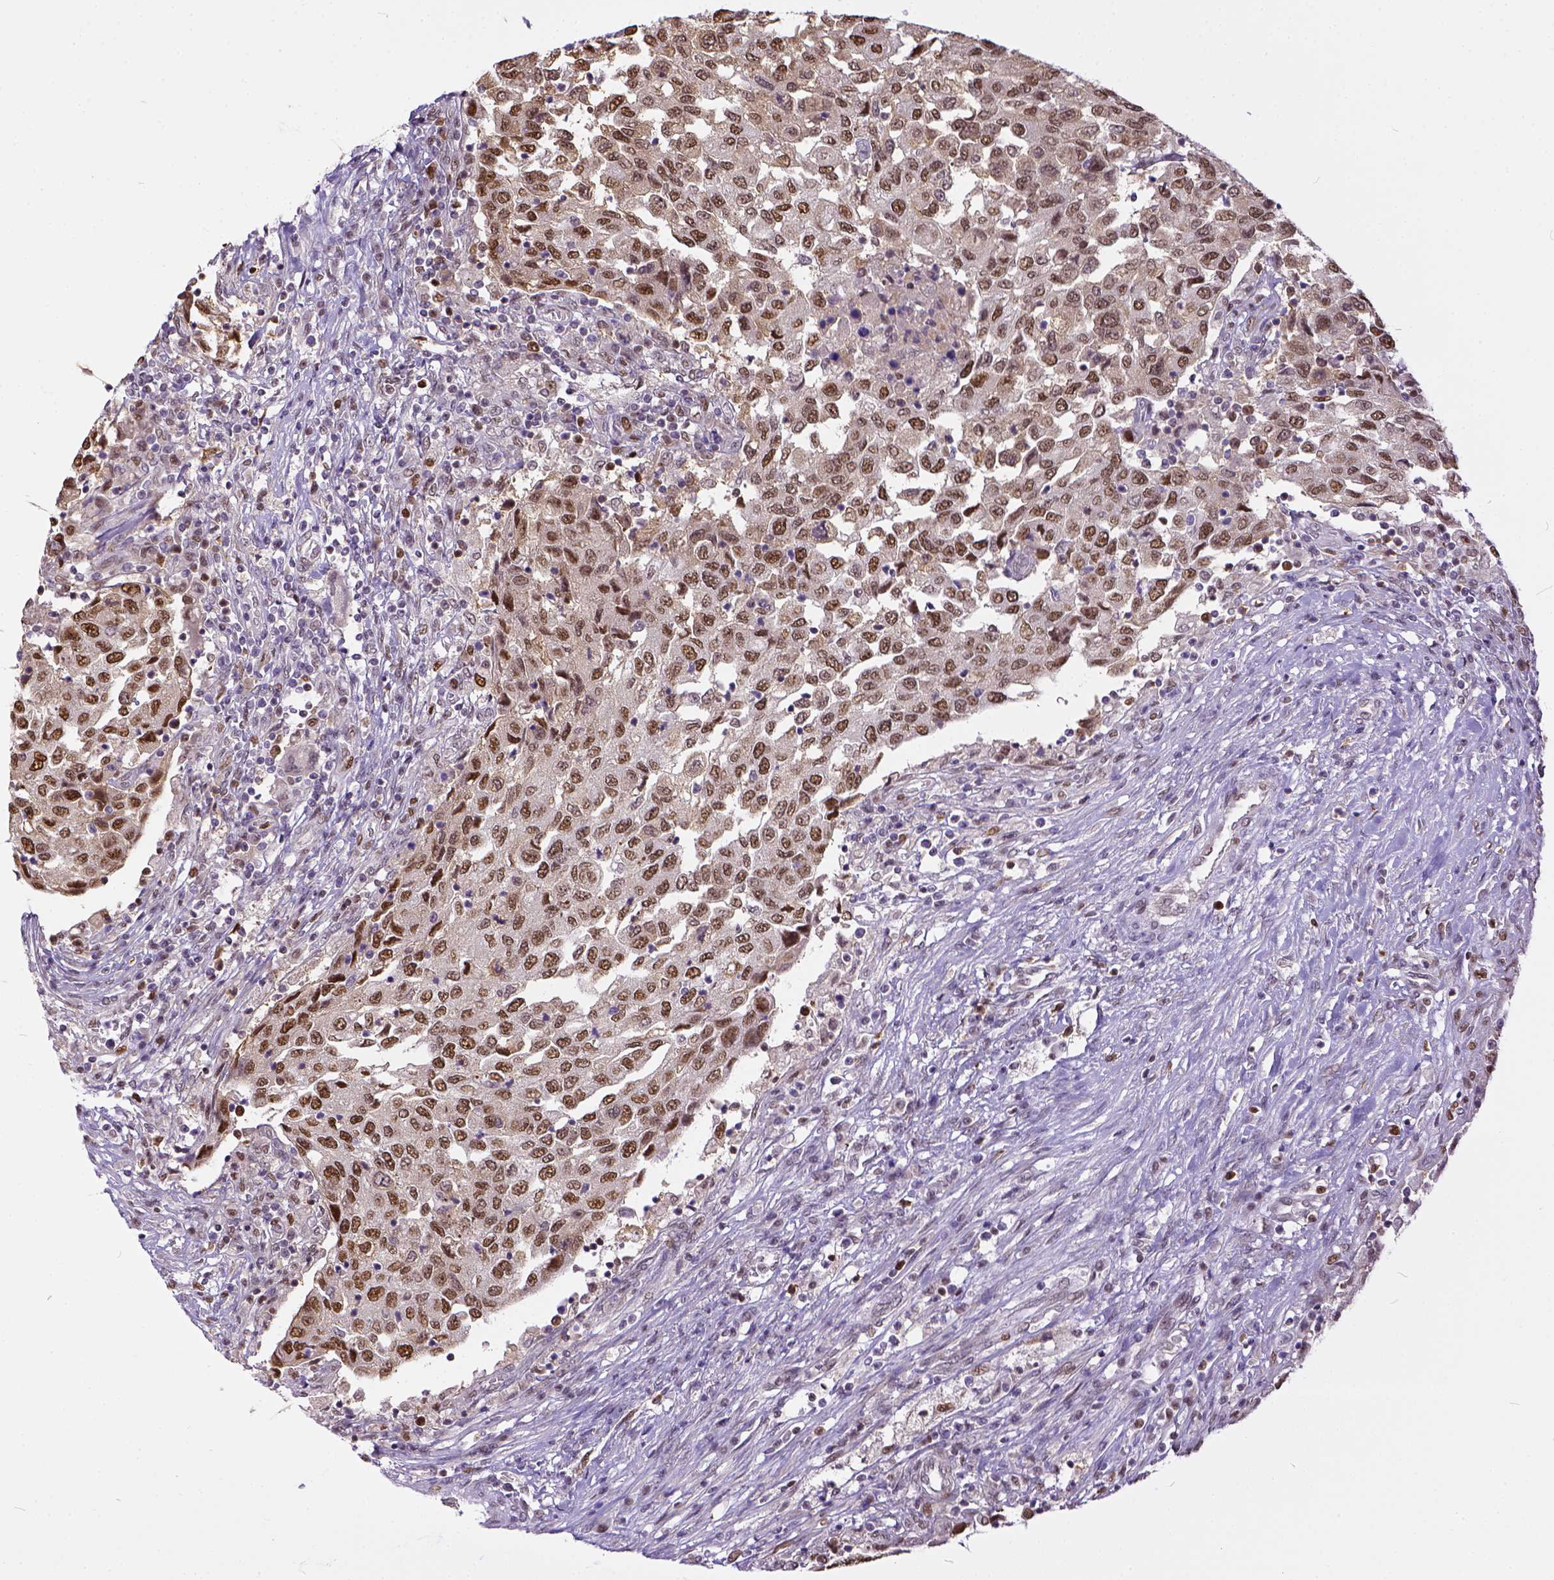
{"staining": {"intensity": "moderate", "quantity": ">75%", "location": "nuclear"}, "tissue": "urothelial cancer", "cell_type": "Tumor cells", "image_type": "cancer", "snomed": [{"axis": "morphology", "description": "Urothelial carcinoma, High grade"}, {"axis": "topography", "description": "Urinary bladder"}], "caption": "Human urothelial carcinoma (high-grade) stained with a brown dye displays moderate nuclear positive positivity in about >75% of tumor cells.", "gene": "ERCC1", "patient": {"sex": "female", "age": 78}}